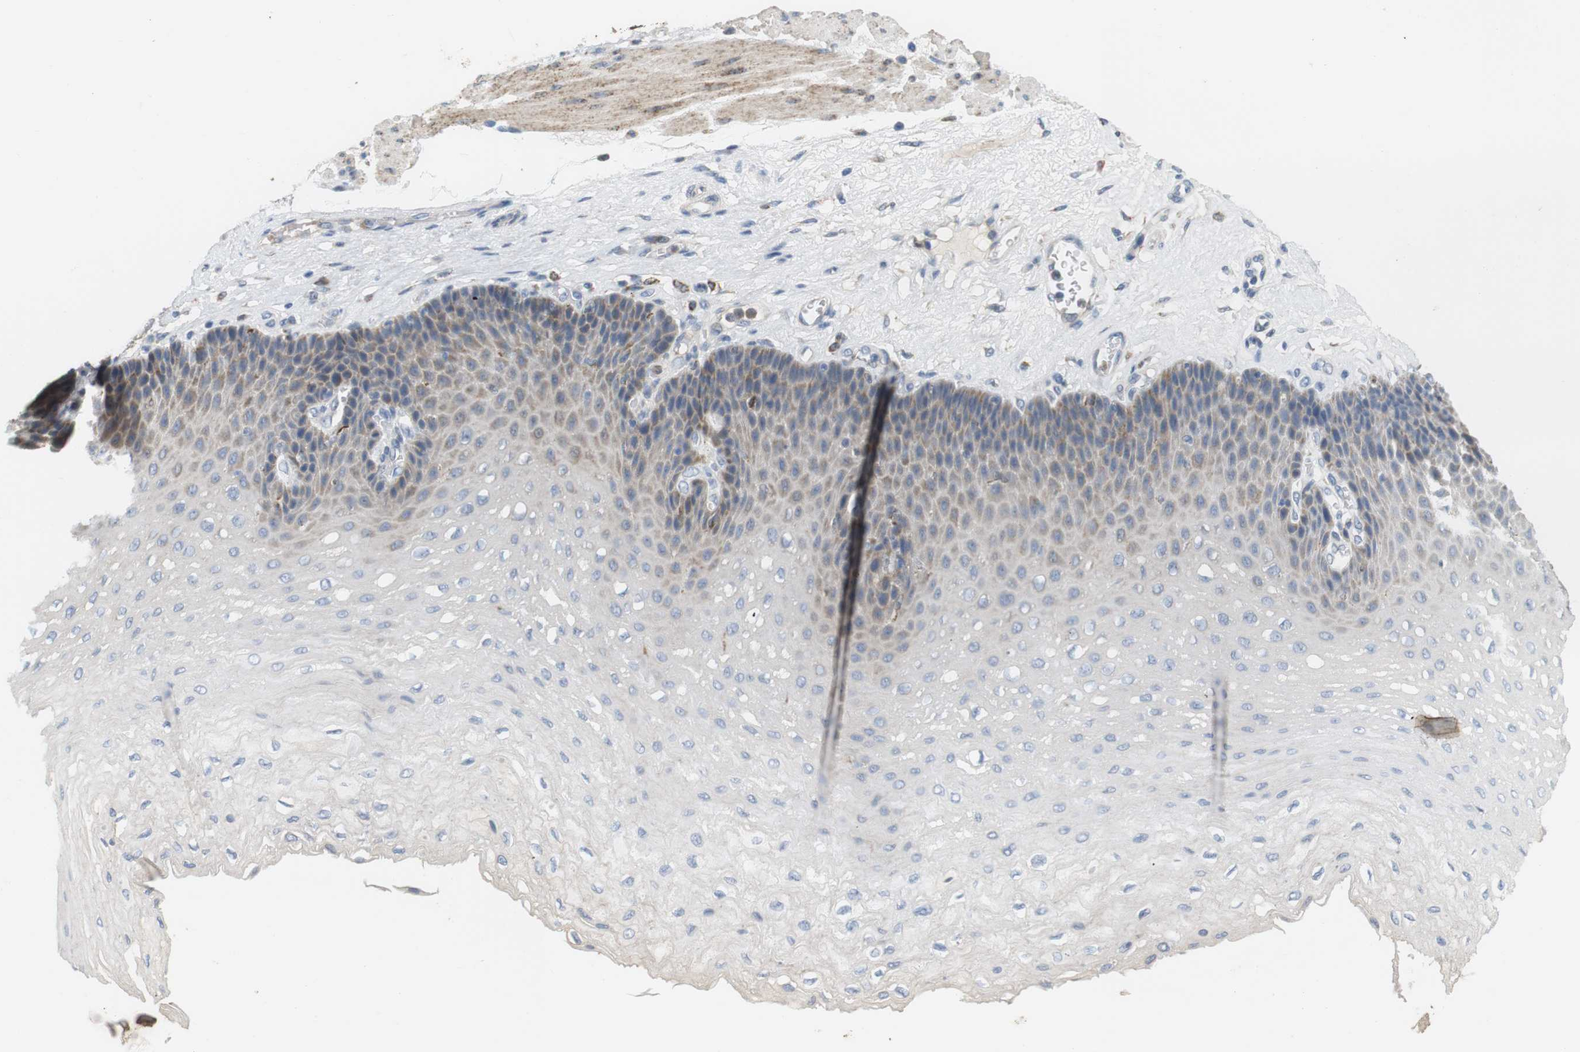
{"staining": {"intensity": "weak", "quantity": "25%-75%", "location": "cytoplasmic/membranous"}, "tissue": "esophagus", "cell_type": "Squamous epithelial cells", "image_type": "normal", "snomed": [{"axis": "morphology", "description": "Normal tissue, NOS"}, {"axis": "topography", "description": "Esophagus"}], "caption": "The immunohistochemical stain labels weak cytoplasmic/membranous positivity in squamous epithelial cells of benign esophagus. The protein is stained brown, and the nuclei are stained in blue (DAB (3,3'-diaminobenzidine) IHC with brightfield microscopy, high magnification).", "gene": "CD300E", "patient": {"sex": "female", "age": 72}}